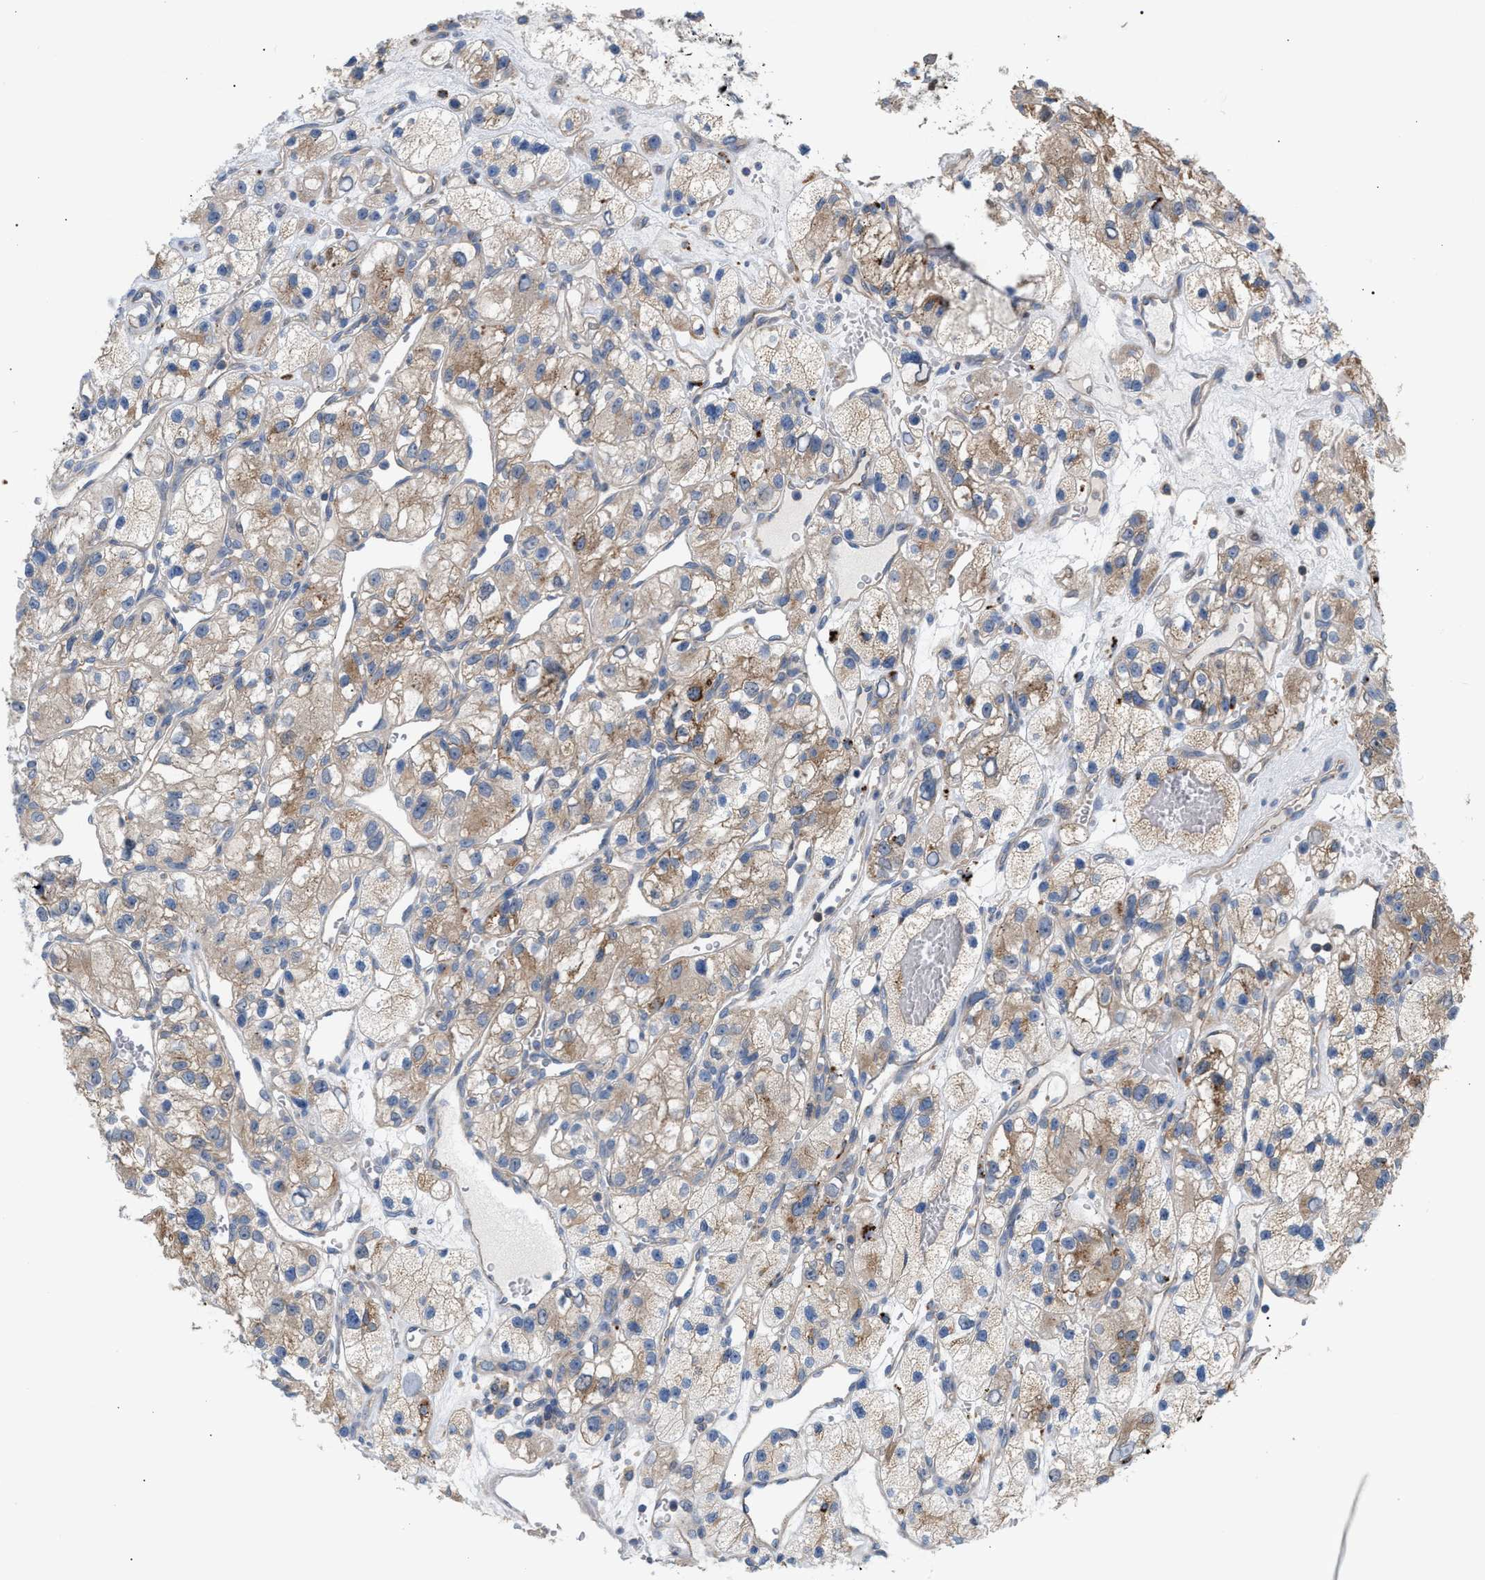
{"staining": {"intensity": "moderate", "quantity": ">75%", "location": "cytoplasmic/membranous"}, "tissue": "renal cancer", "cell_type": "Tumor cells", "image_type": "cancer", "snomed": [{"axis": "morphology", "description": "Adenocarcinoma, NOS"}, {"axis": "topography", "description": "Kidney"}], "caption": "Immunohistochemistry histopathology image of neoplastic tissue: renal adenocarcinoma stained using immunohistochemistry displays medium levels of moderate protein expression localized specifically in the cytoplasmic/membranous of tumor cells, appearing as a cytoplasmic/membranous brown color.", "gene": "MBTD1", "patient": {"sex": "female", "age": 57}}